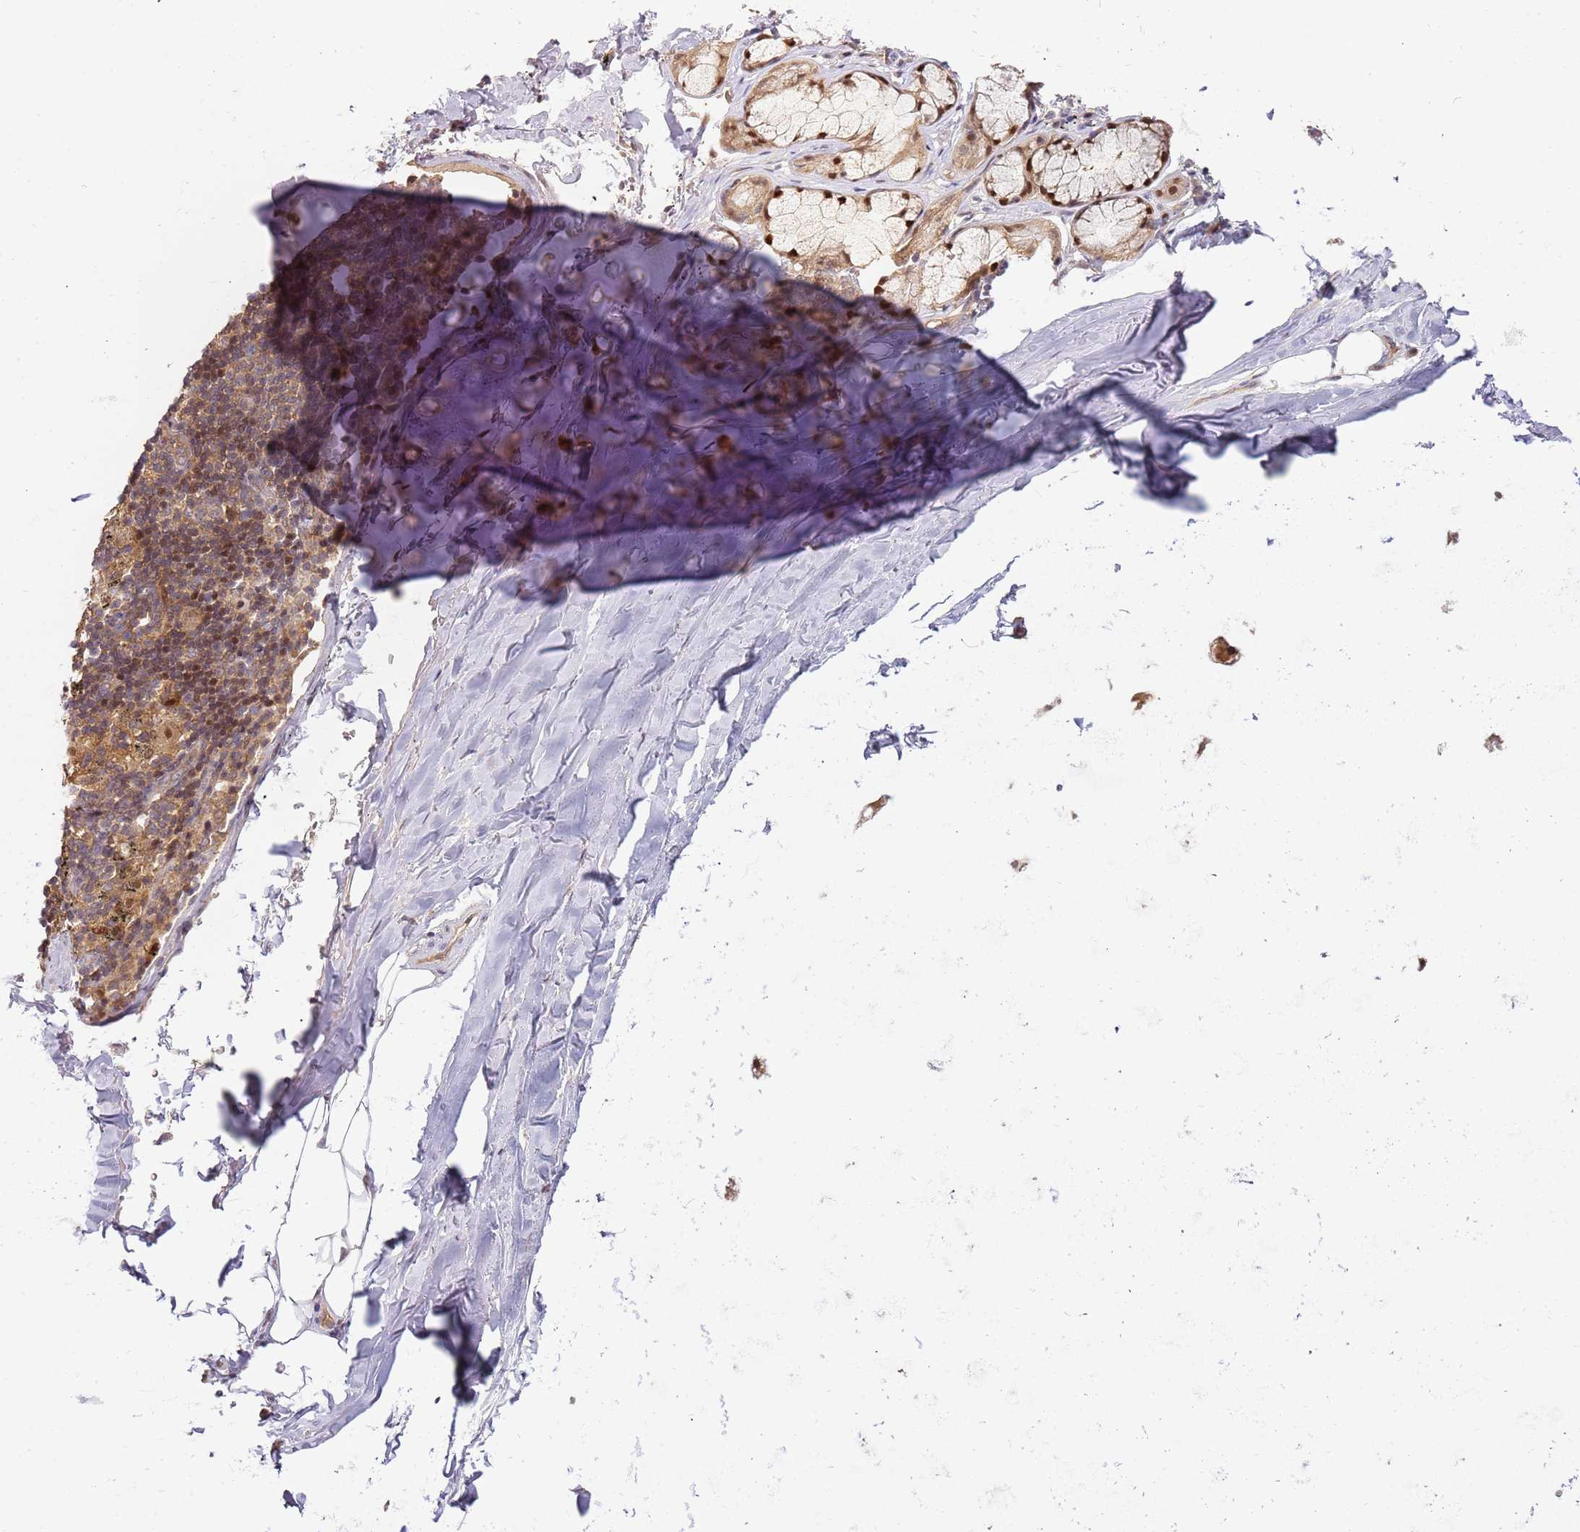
{"staining": {"intensity": "weak", "quantity": ">75%", "location": "cytoplasmic/membranous,nuclear"}, "tissue": "adipose tissue", "cell_type": "Adipocytes", "image_type": "normal", "snomed": [{"axis": "morphology", "description": "Normal tissue, NOS"}, {"axis": "topography", "description": "Lymph node"}, {"axis": "topography", "description": "Bronchus"}], "caption": "IHC image of benign adipose tissue: human adipose tissue stained using immunohistochemistry (IHC) exhibits low levels of weak protein expression localized specifically in the cytoplasmic/membranous,nuclear of adipocytes, appearing as a cytoplasmic/membranous,nuclear brown color.", "gene": "GSTO2", "patient": {"sex": "male", "age": 63}}